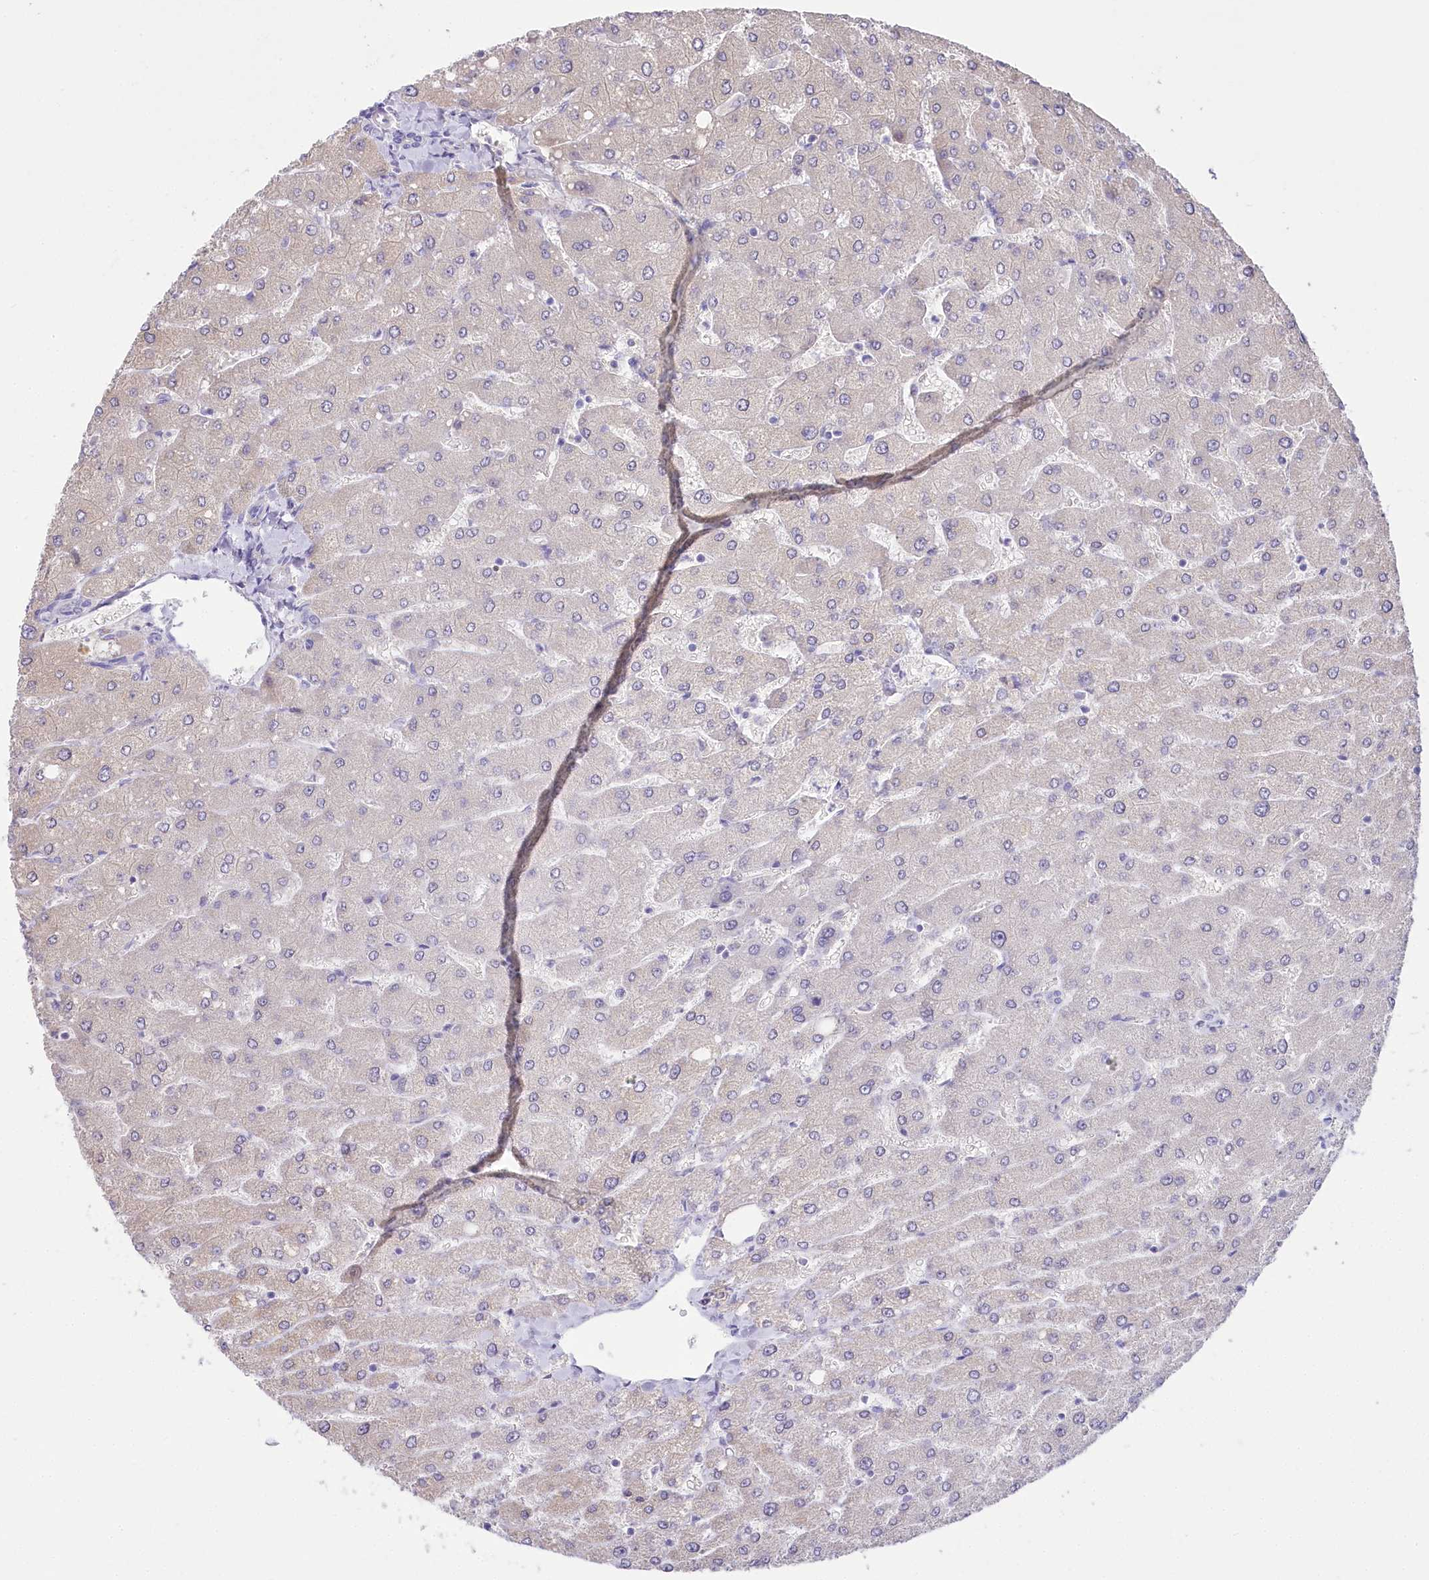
{"staining": {"intensity": "negative", "quantity": "none", "location": "none"}, "tissue": "liver", "cell_type": "Cholangiocytes", "image_type": "normal", "snomed": [{"axis": "morphology", "description": "Normal tissue, NOS"}, {"axis": "topography", "description": "Liver"}], "caption": "A histopathology image of liver stained for a protein shows no brown staining in cholangiocytes. (DAB immunohistochemistry (IHC) visualized using brightfield microscopy, high magnification).", "gene": "MYOZ1", "patient": {"sex": "male", "age": 55}}